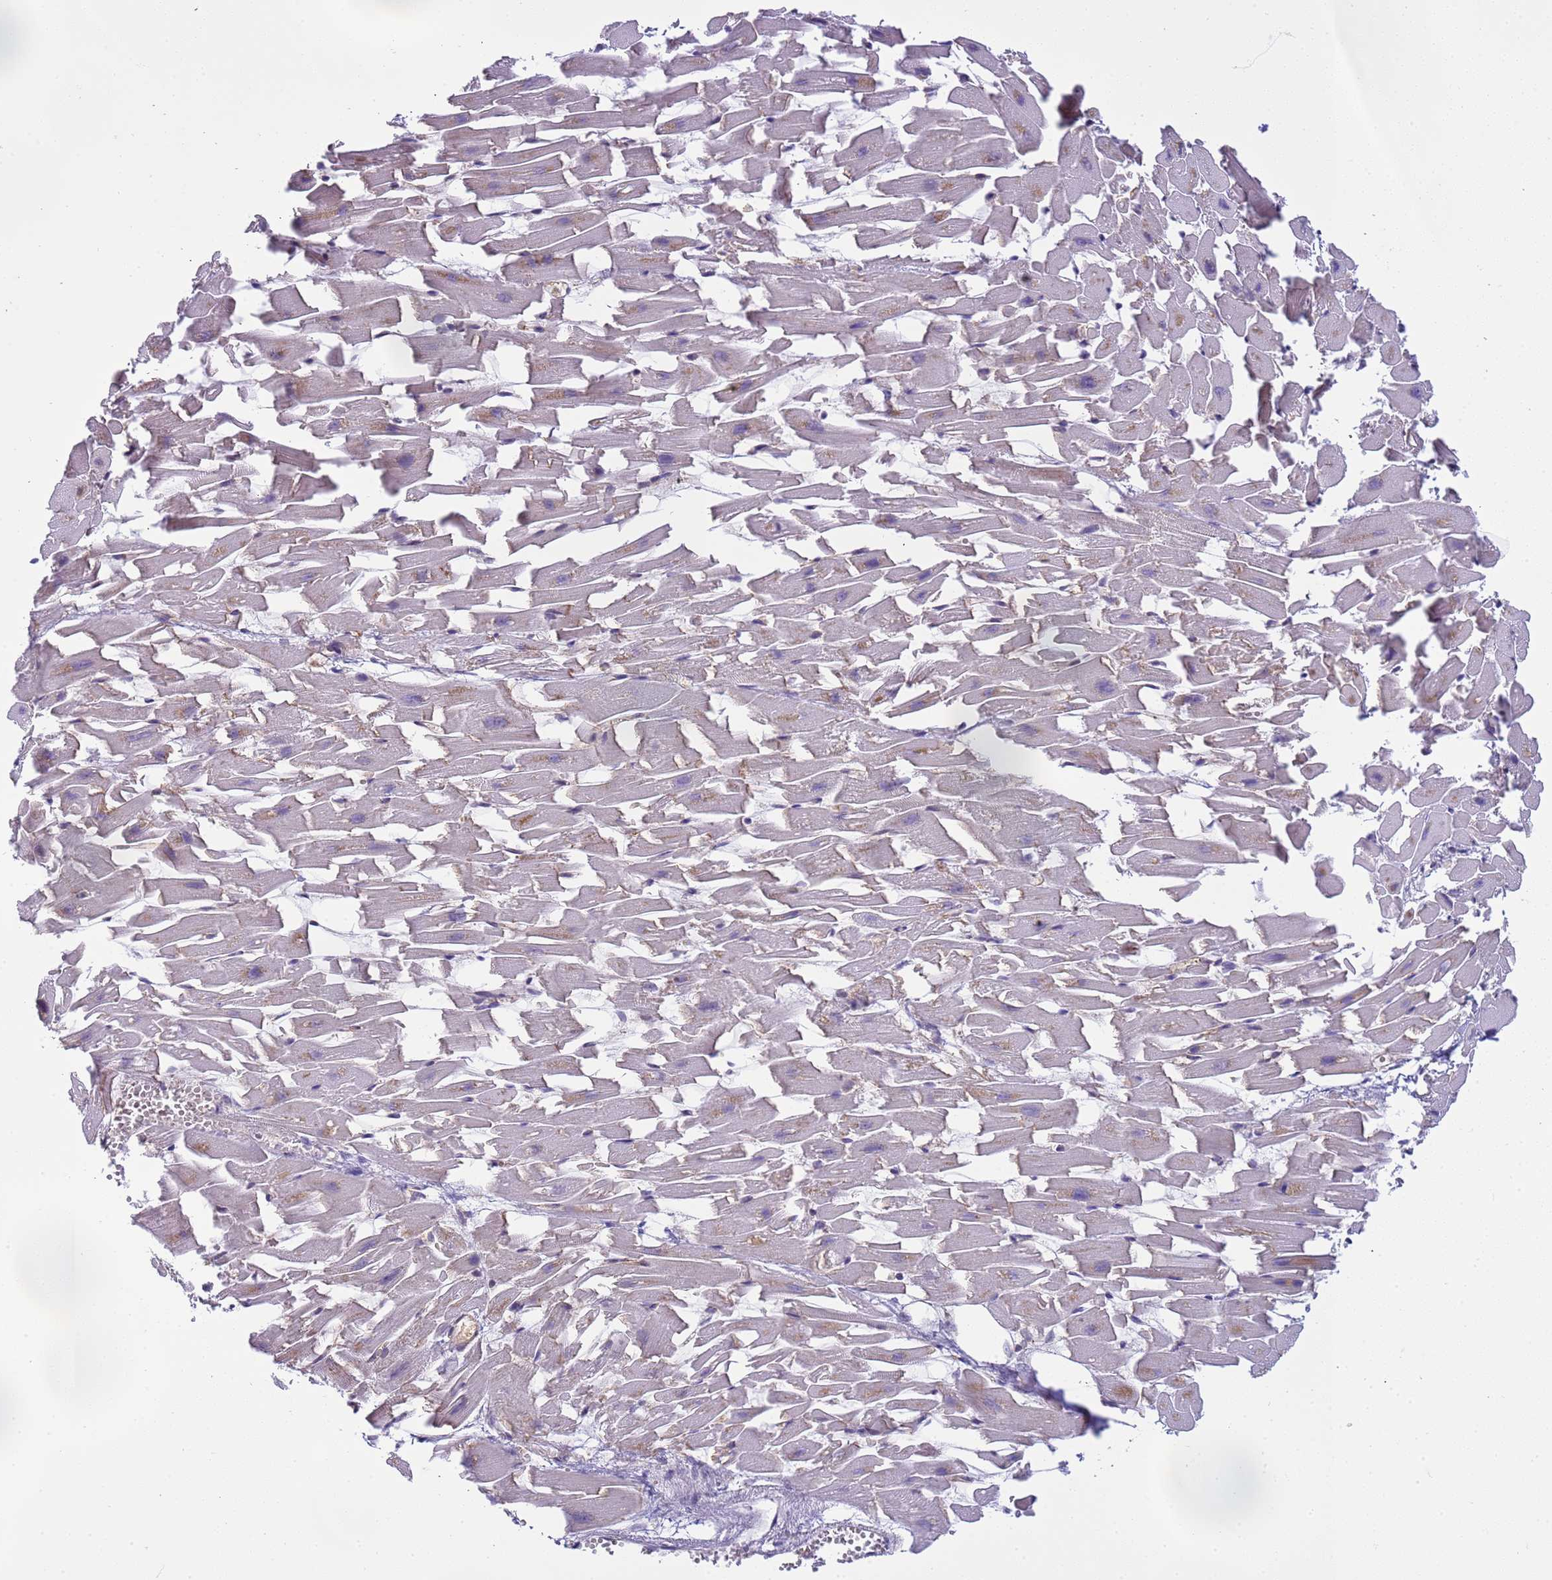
{"staining": {"intensity": "moderate", "quantity": "25%-75%", "location": "cytoplasmic/membranous"}, "tissue": "heart muscle", "cell_type": "Cardiomyocytes", "image_type": "normal", "snomed": [{"axis": "morphology", "description": "Normal tissue, NOS"}, {"axis": "topography", "description": "Heart"}], "caption": "Cardiomyocytes display medium levels of moderate cytoplasmic/membranous positivity in about 25%-75% of cells in normal heart muscle. (Stains: DAB in brown, nuclei in blue, Microscopy: brightfield microscopy at high magnification).", "gene": "EMC2", "patient": {"sex": "female", "age": 64}}